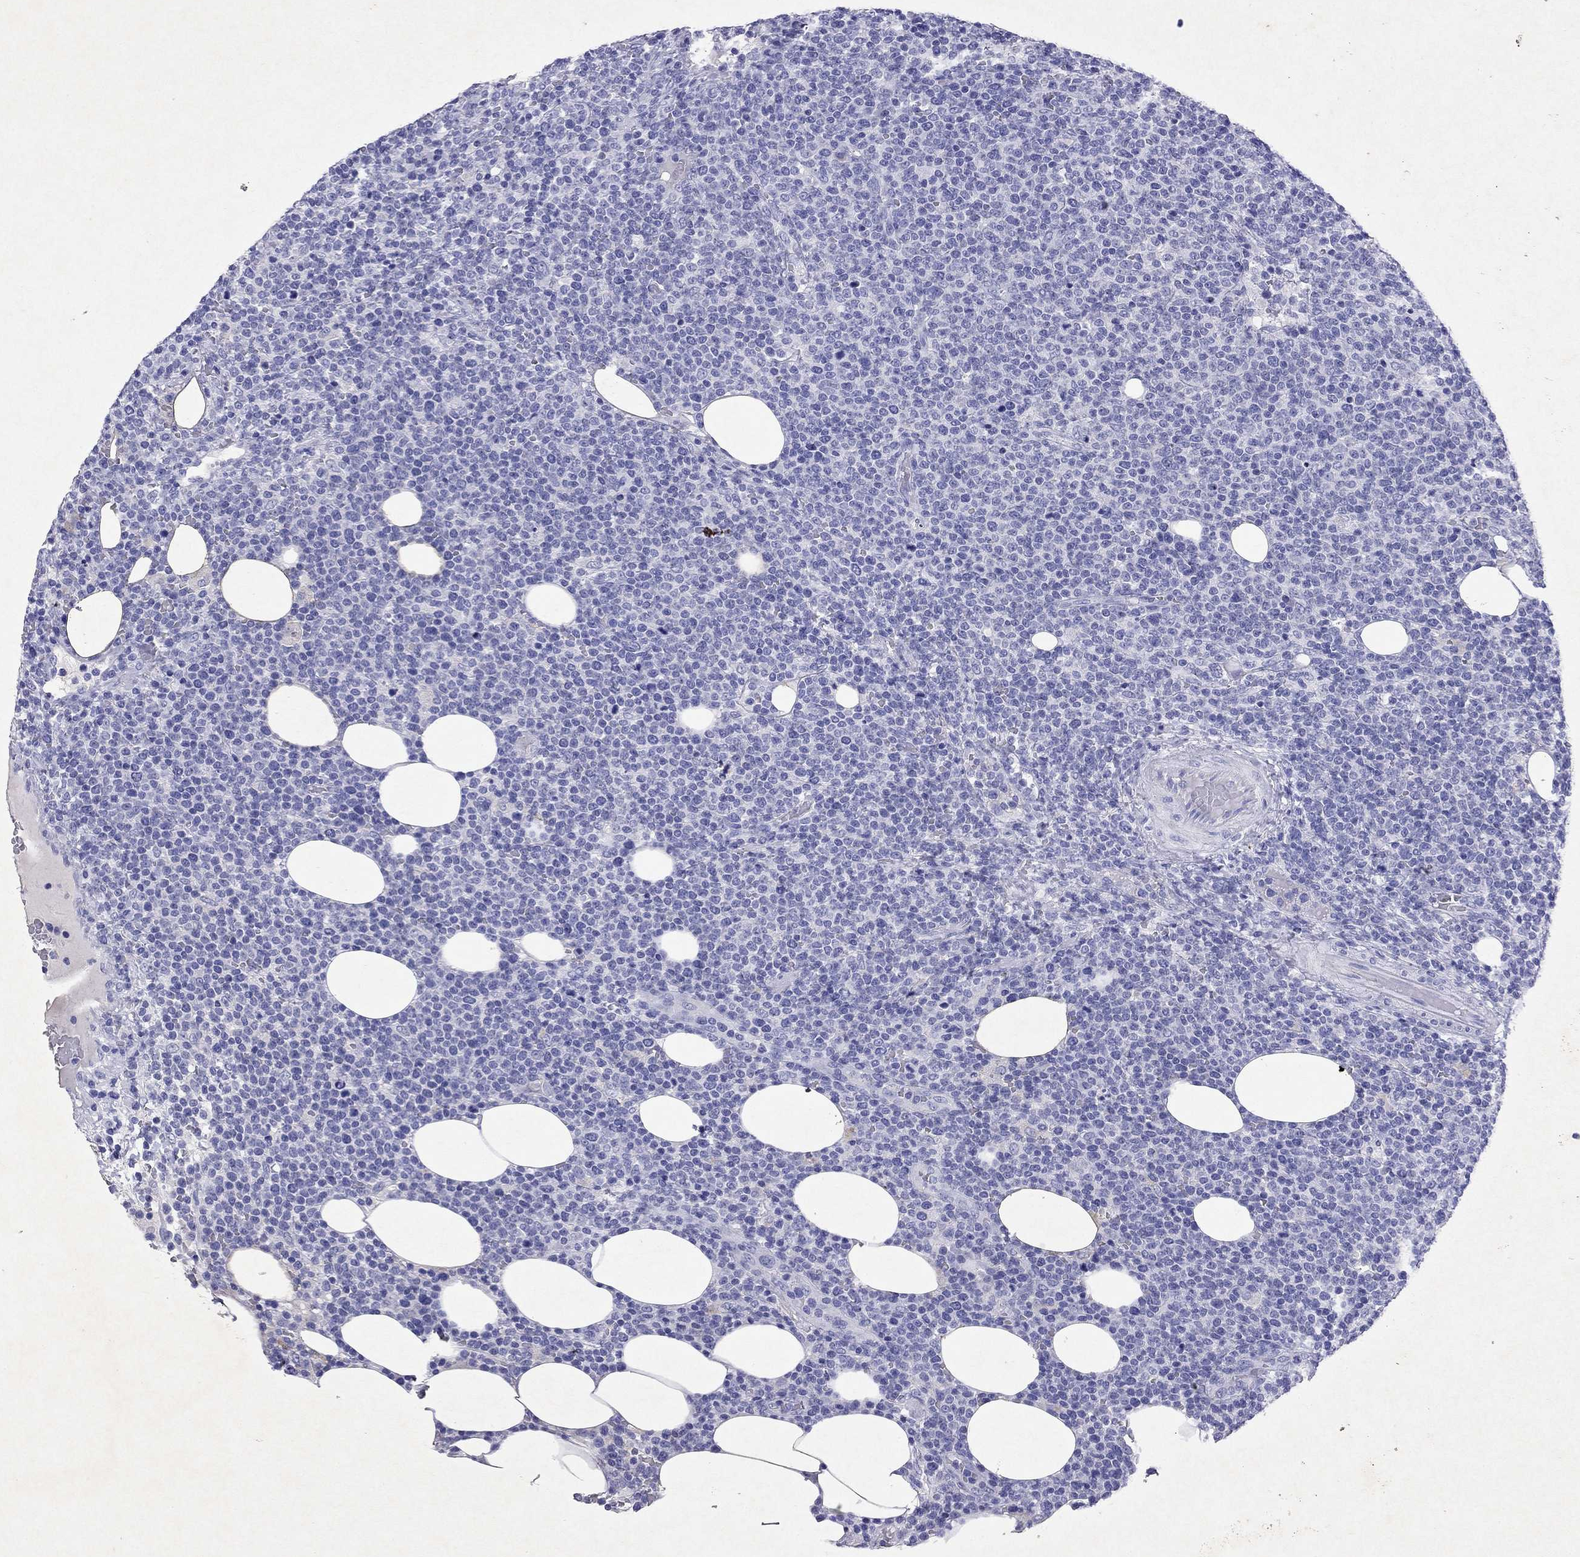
{"staining": {"intensity": "negative", "quantity": "none", "location": "none"}, "tissue": "lymphoma", "cell_type": "Tumor cells", "image_type": "cancer", "snomed": [{"axis": "morphology", "description": "Malignant lymphoma, non-Hodgkin's type, High grade"}, {"axis": "topography", "description": "Lymph node"}], "caption": "A photomicrograph of high-grade malignant lymphoma, non-Hodgkin's type stained for a protein shows no brown staining in tumor cells.", "gene": "ARMC12", "patient": {"sex": "male", "age": 61}}